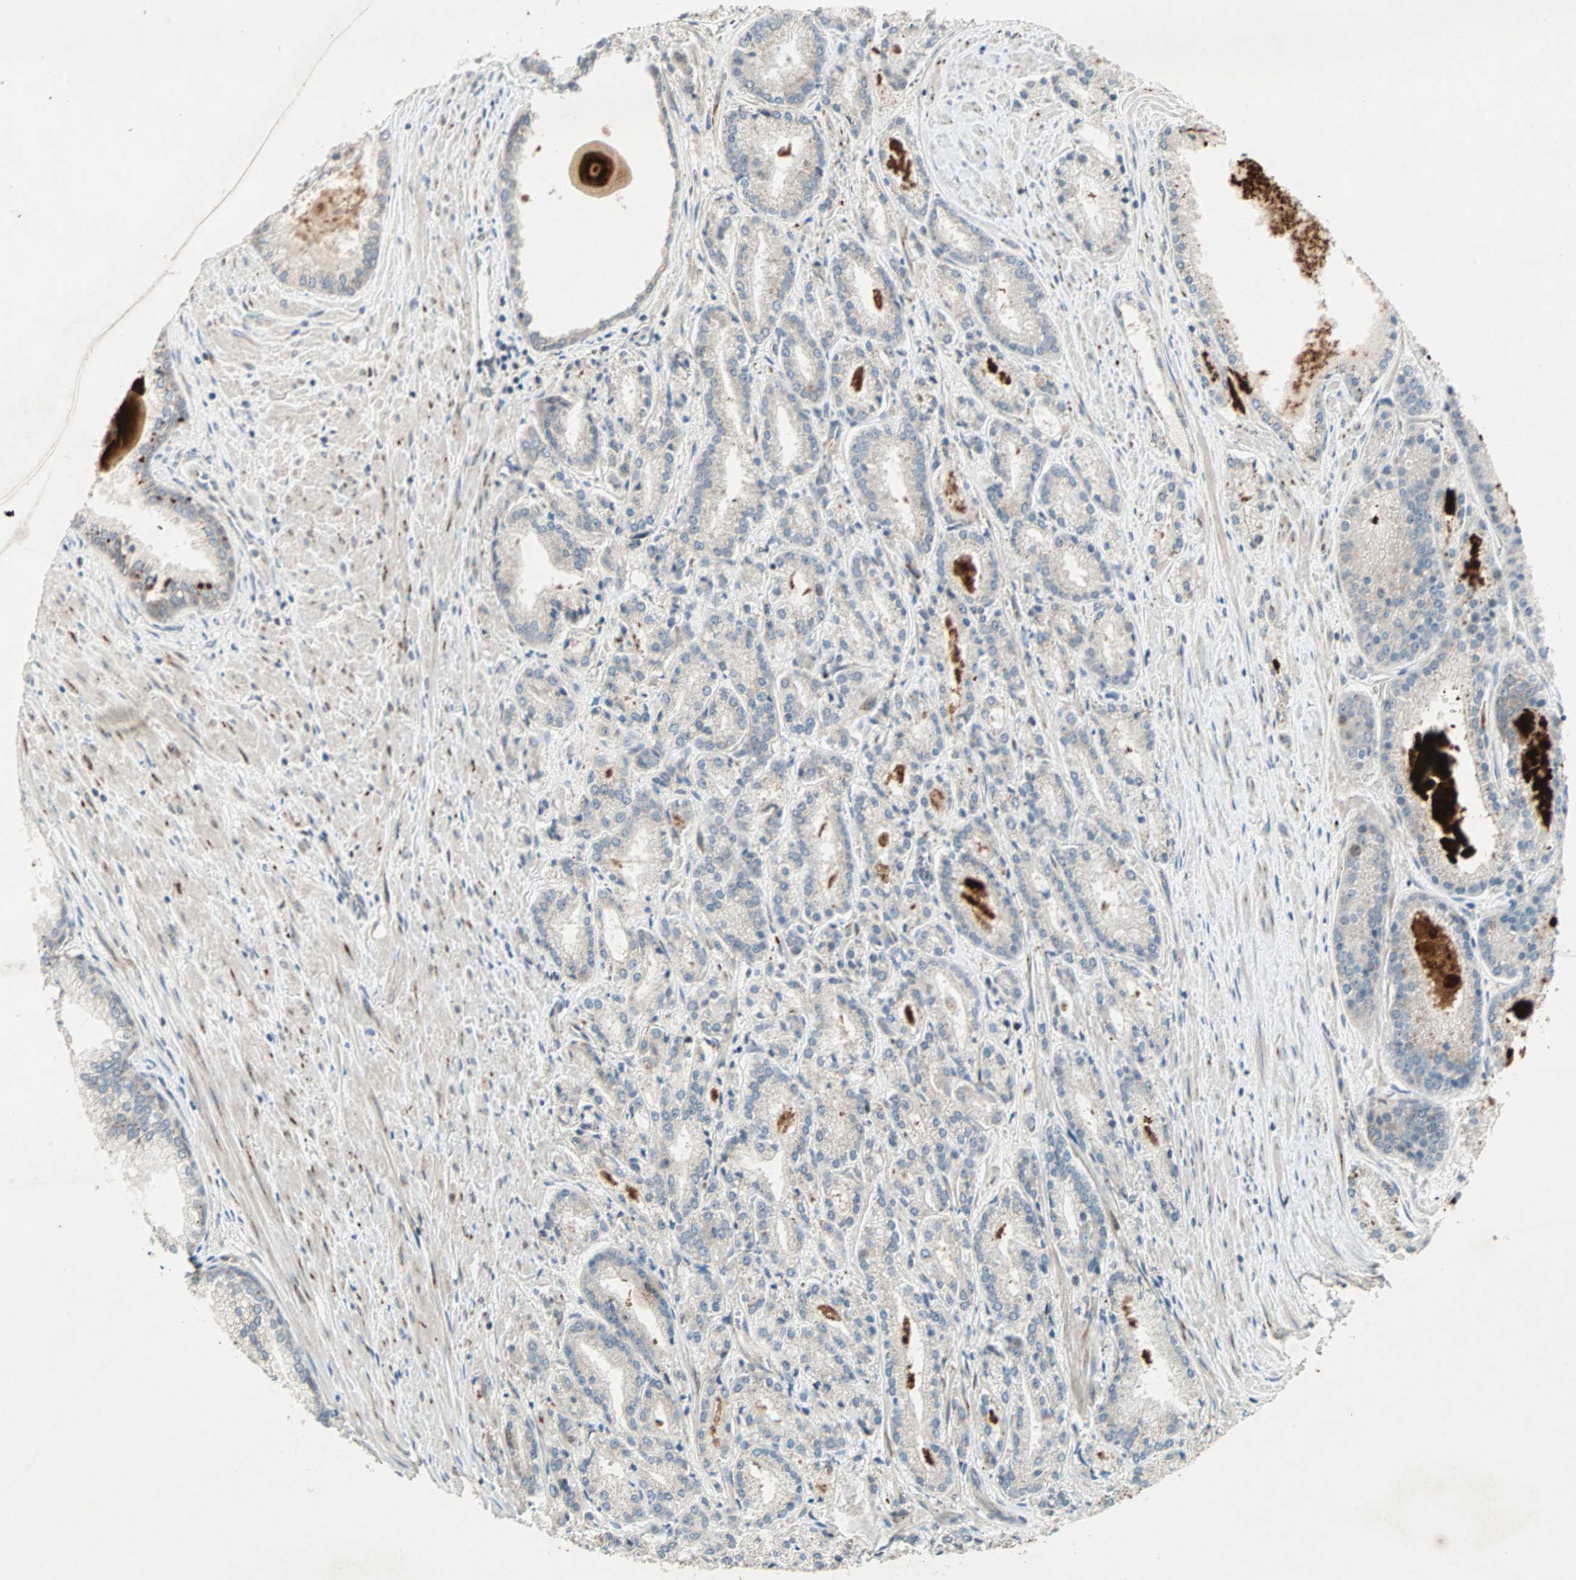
{"staining": {"intensity": "weak", "quantity": "25%-75%", "location": "cytoplasmic/membranous"}, "tissue": "prostate cancer", "cell_type": "Tumor cells", "image_type": "cancer", "snomed": [{"axis": "morphology", "description": "Adenocarcinoma, Low grade"}, {"axis": "topography", "description": "Prostate"}], "caption": "Weak cytoplasmic/membranous protein expression is appreciated in about 25%-75% of tumor cells in prostate adenocarcinoma (low-grade). The staining was performed using DAB (3,3'-diaminobenzidine), with brown indicating positive protein expression. Nuclei are stained blue with hematoxylin.", "gene": "ZNF37A", "patient": {"sex": "male", "age": 59}}